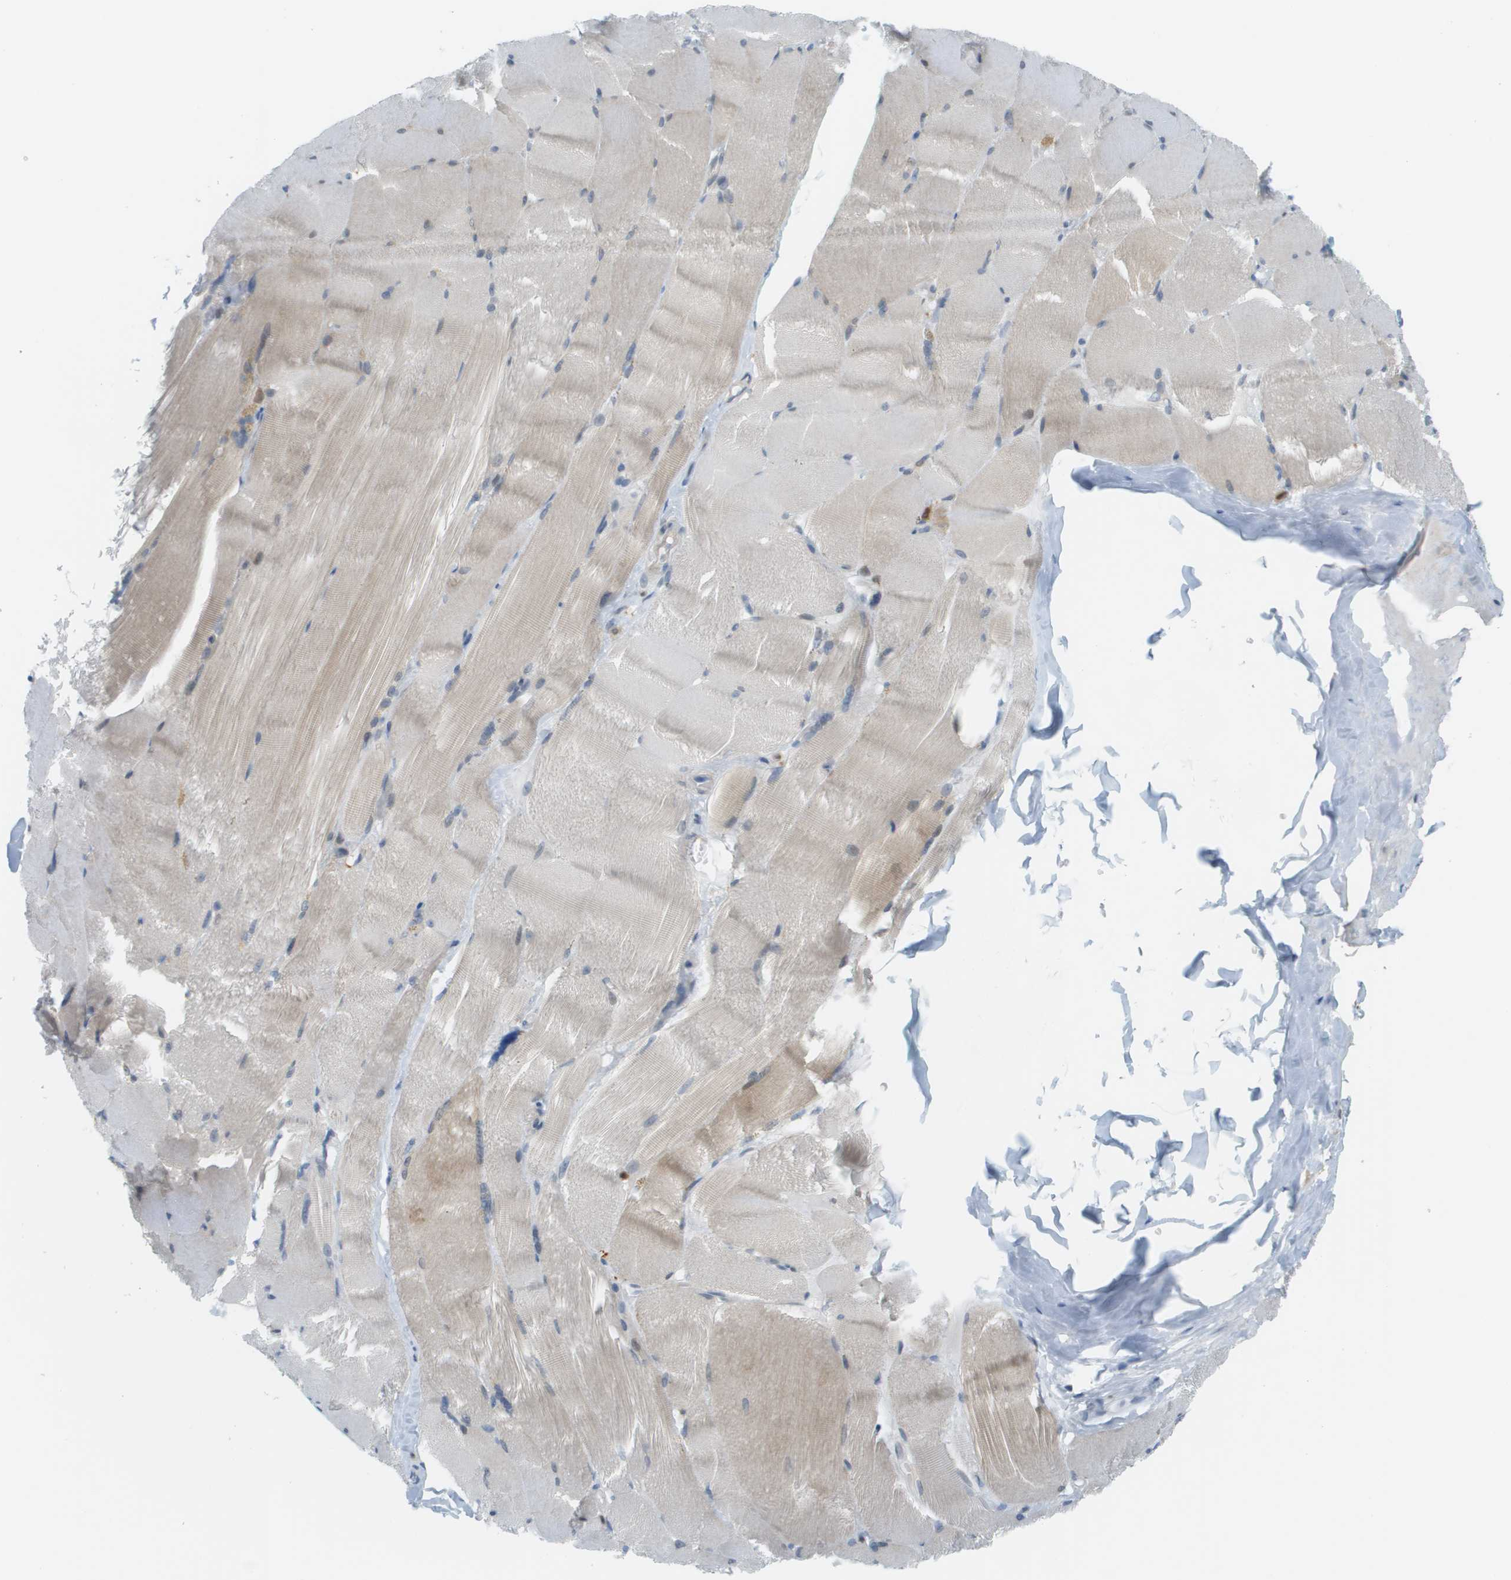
{"staining": {"intensity": "weak", "quantity": "<25%", "location": "cytoplasmic/membranous"}, "tissue": "skeletal muscle", "cell_type": "Myocytes", "image_type": "normal", "snomed": [{"axis": "morphology", "description": "Normal tissue, NOS"}, {"axis": "topography", "description": "Skin"}, {"axis": "topography", "description": "Skeletal muscle"}], "caption": "Human skeletal muscle stained for a protein using immunohistochemistry demonstrates no expression in myocytes.", "gene": "CUL9", "patient": {"sex": "male", "age": 83}}